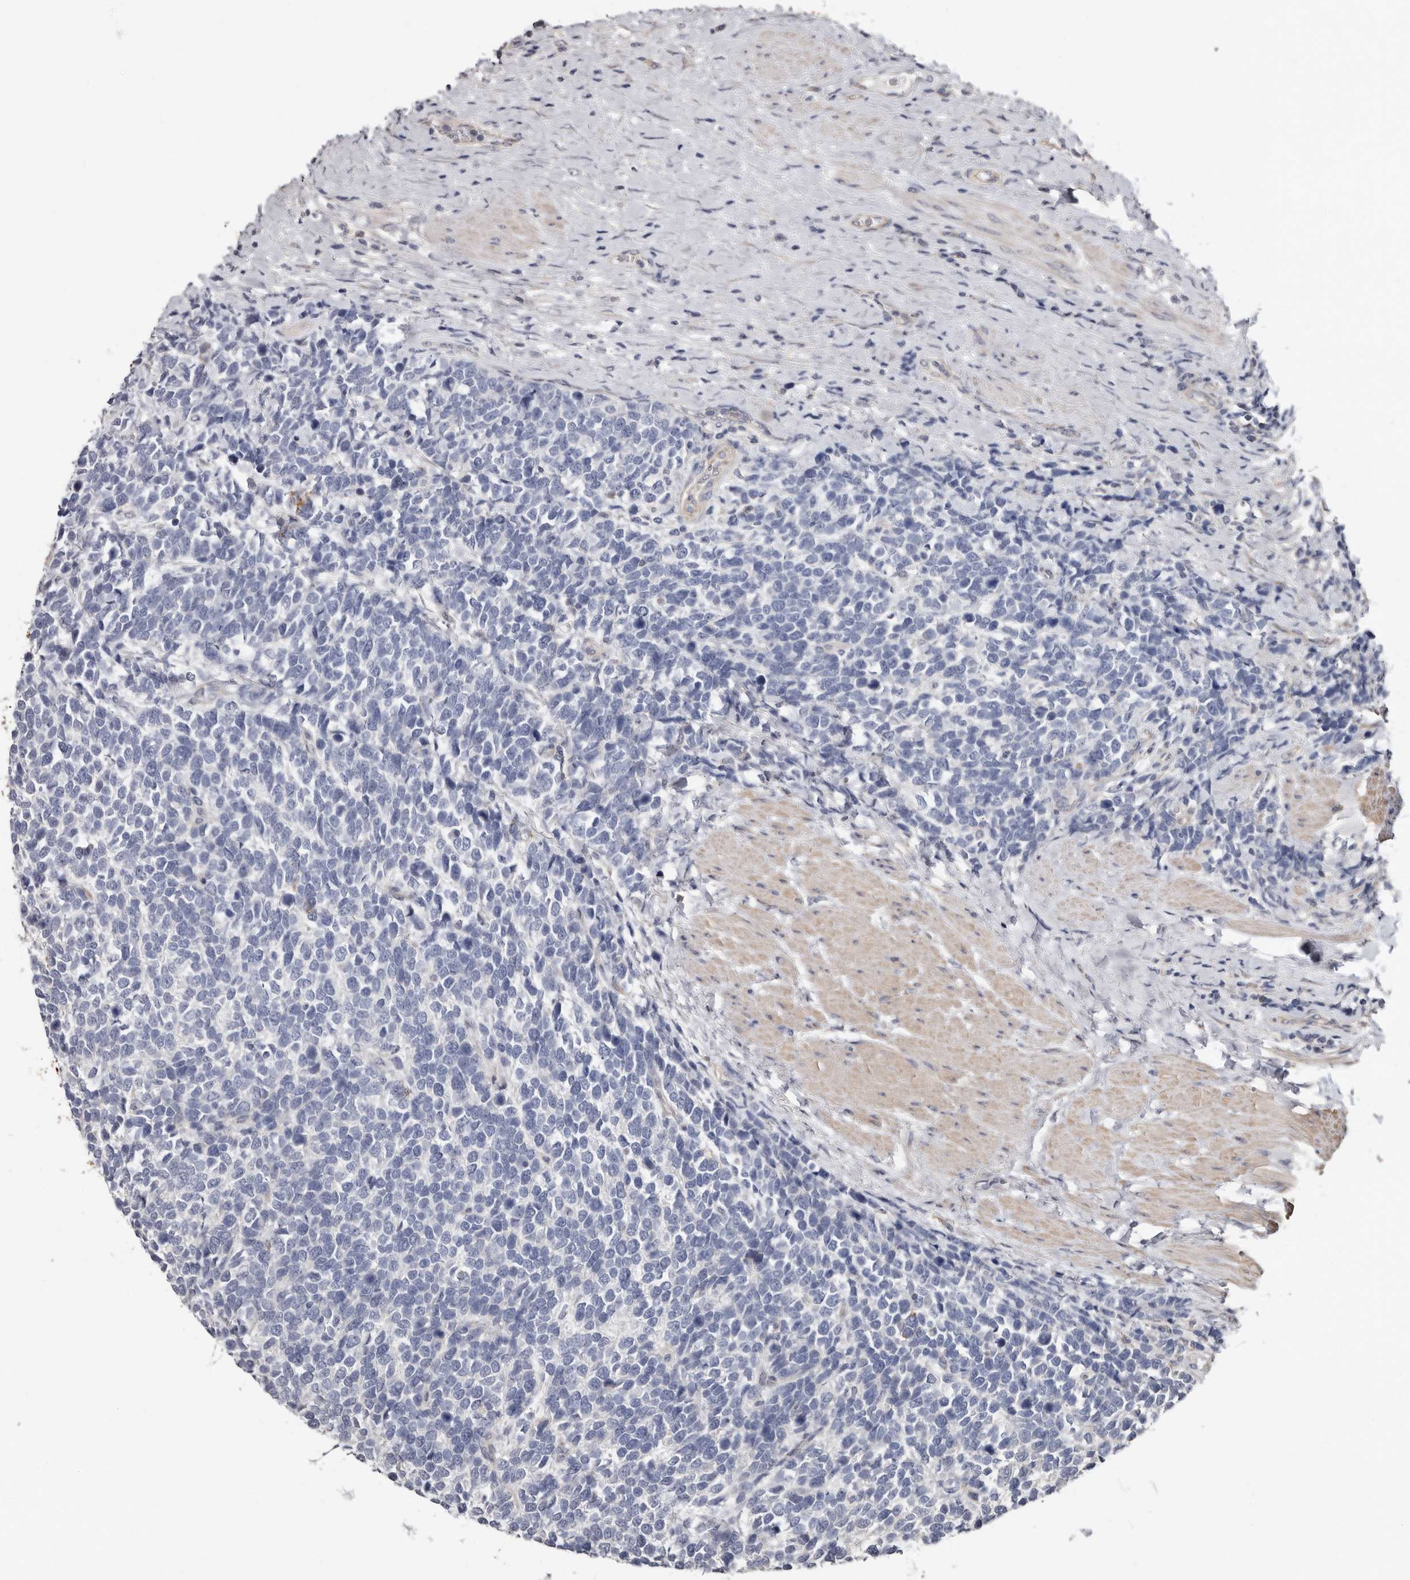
{"staining": {"intensity": "negative", "quantity": "none", "location": "none"}, "tissue": "urothelial cancer", "cell_type": "Tumor cells", "image_type": "cancer", "snomed": [{"axis": "morphology", "description": "Urothelial carcinoma, High grade"}, {"axis": "topography", "description": "Urinary bladder"}], "caption": "Immunohistochemistry of urothelial carcinoma (high-grade) demonstrates no expression in tumor cells.", "gene": "MRPL18", "patient": {"sex": "female", "age": 82}}